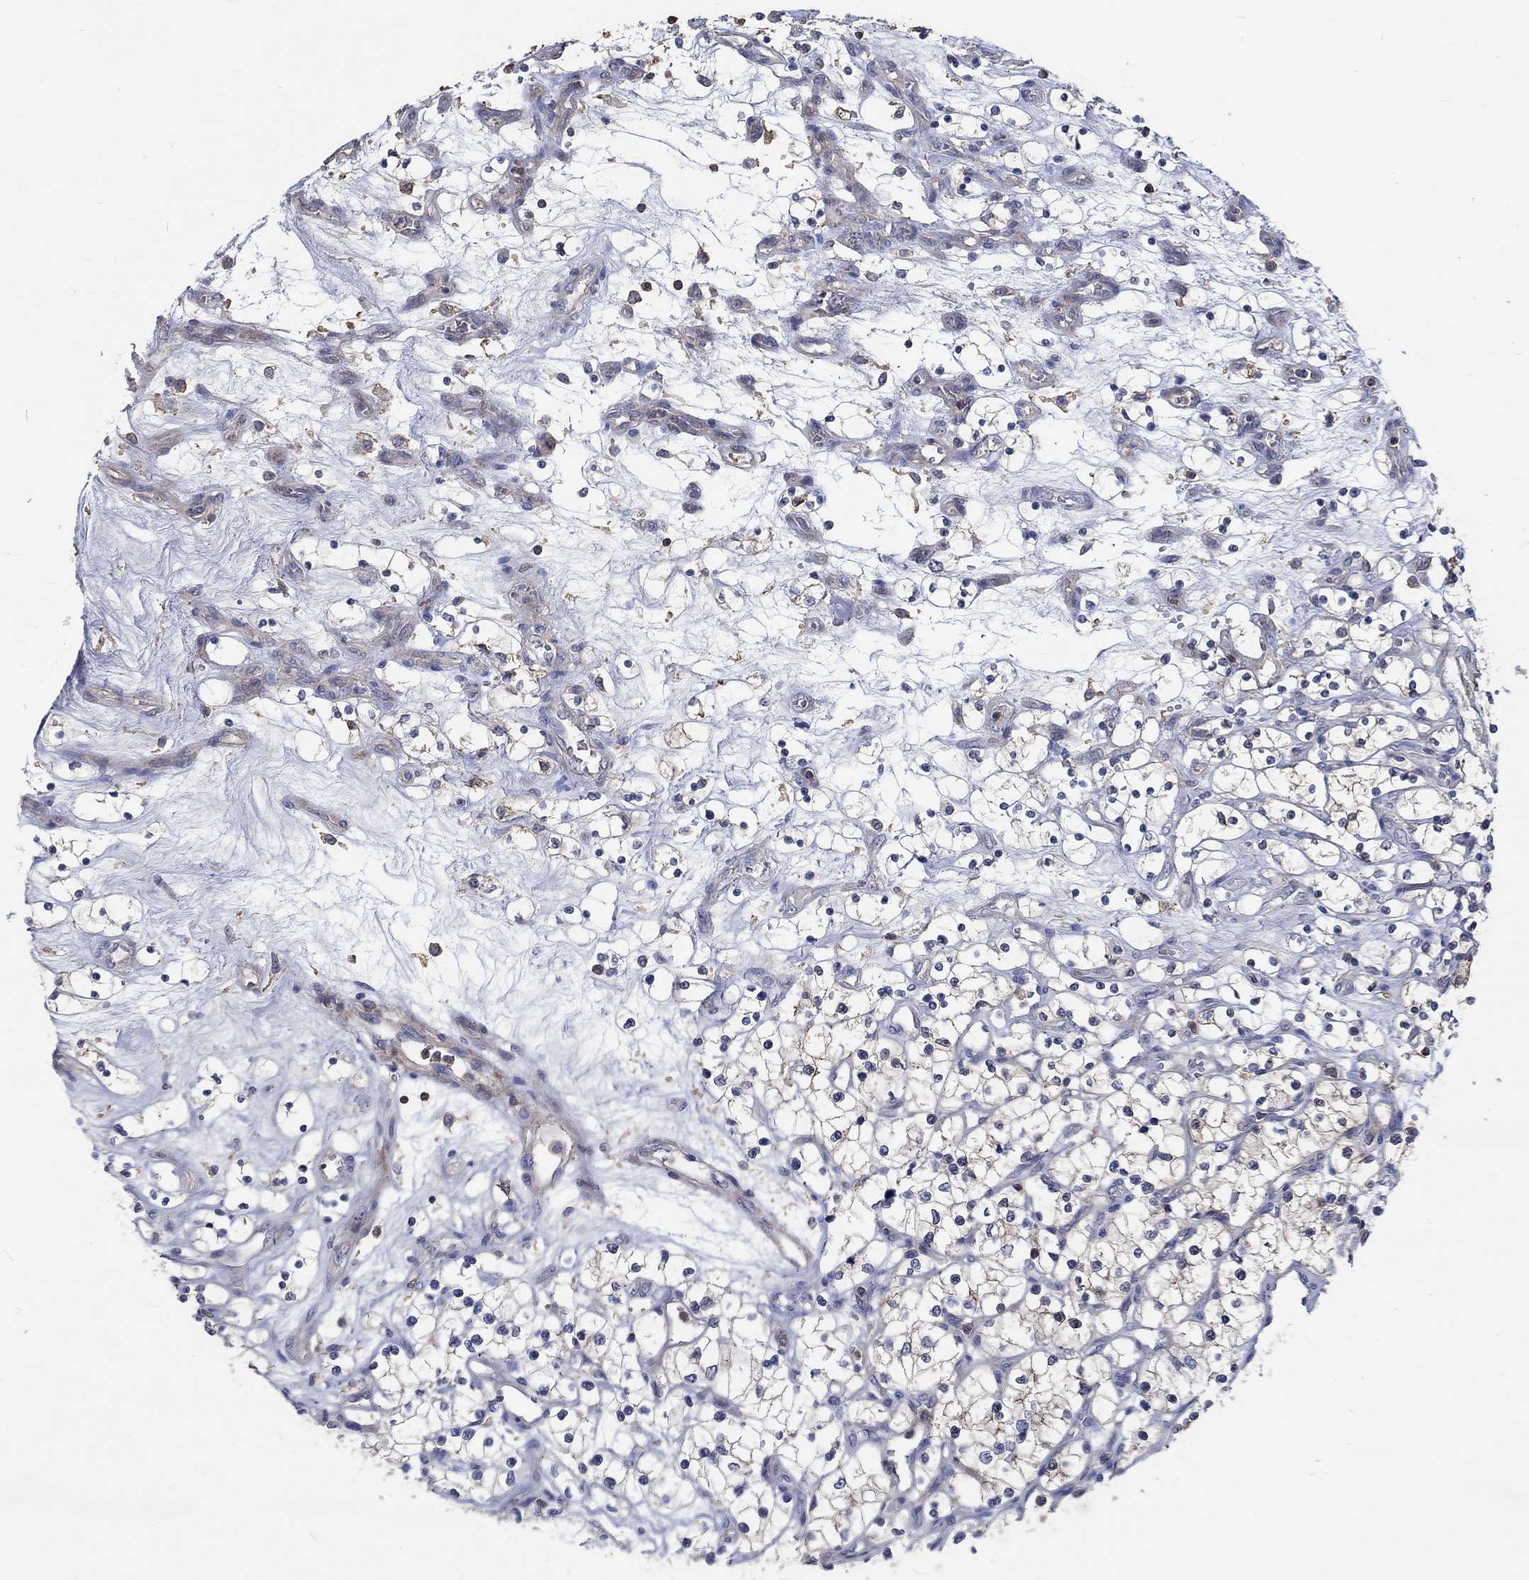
{"staining": {"intensity": "strong", "quantity": "25%-75%", "location": "cytoplasmic/membranous"}, "tissue": "renal cancer", "cell_type": "Tumor cells", "image_type": "cancer", "snomed": [{"axis": "morphology", "description": "Adenocarcinoma, NOS"}, {"axis": "topography", "description": "Kidney"}], "caption": "Renal cancer (adenocarcinoma) stained with immunohistochemistry demonstrates strong cytoplasmic/membranous staining in about 25%-75% of tumor cells.", "gene": "TNFAIP8L3", "patient": {"sex": "female", "age": 69}}